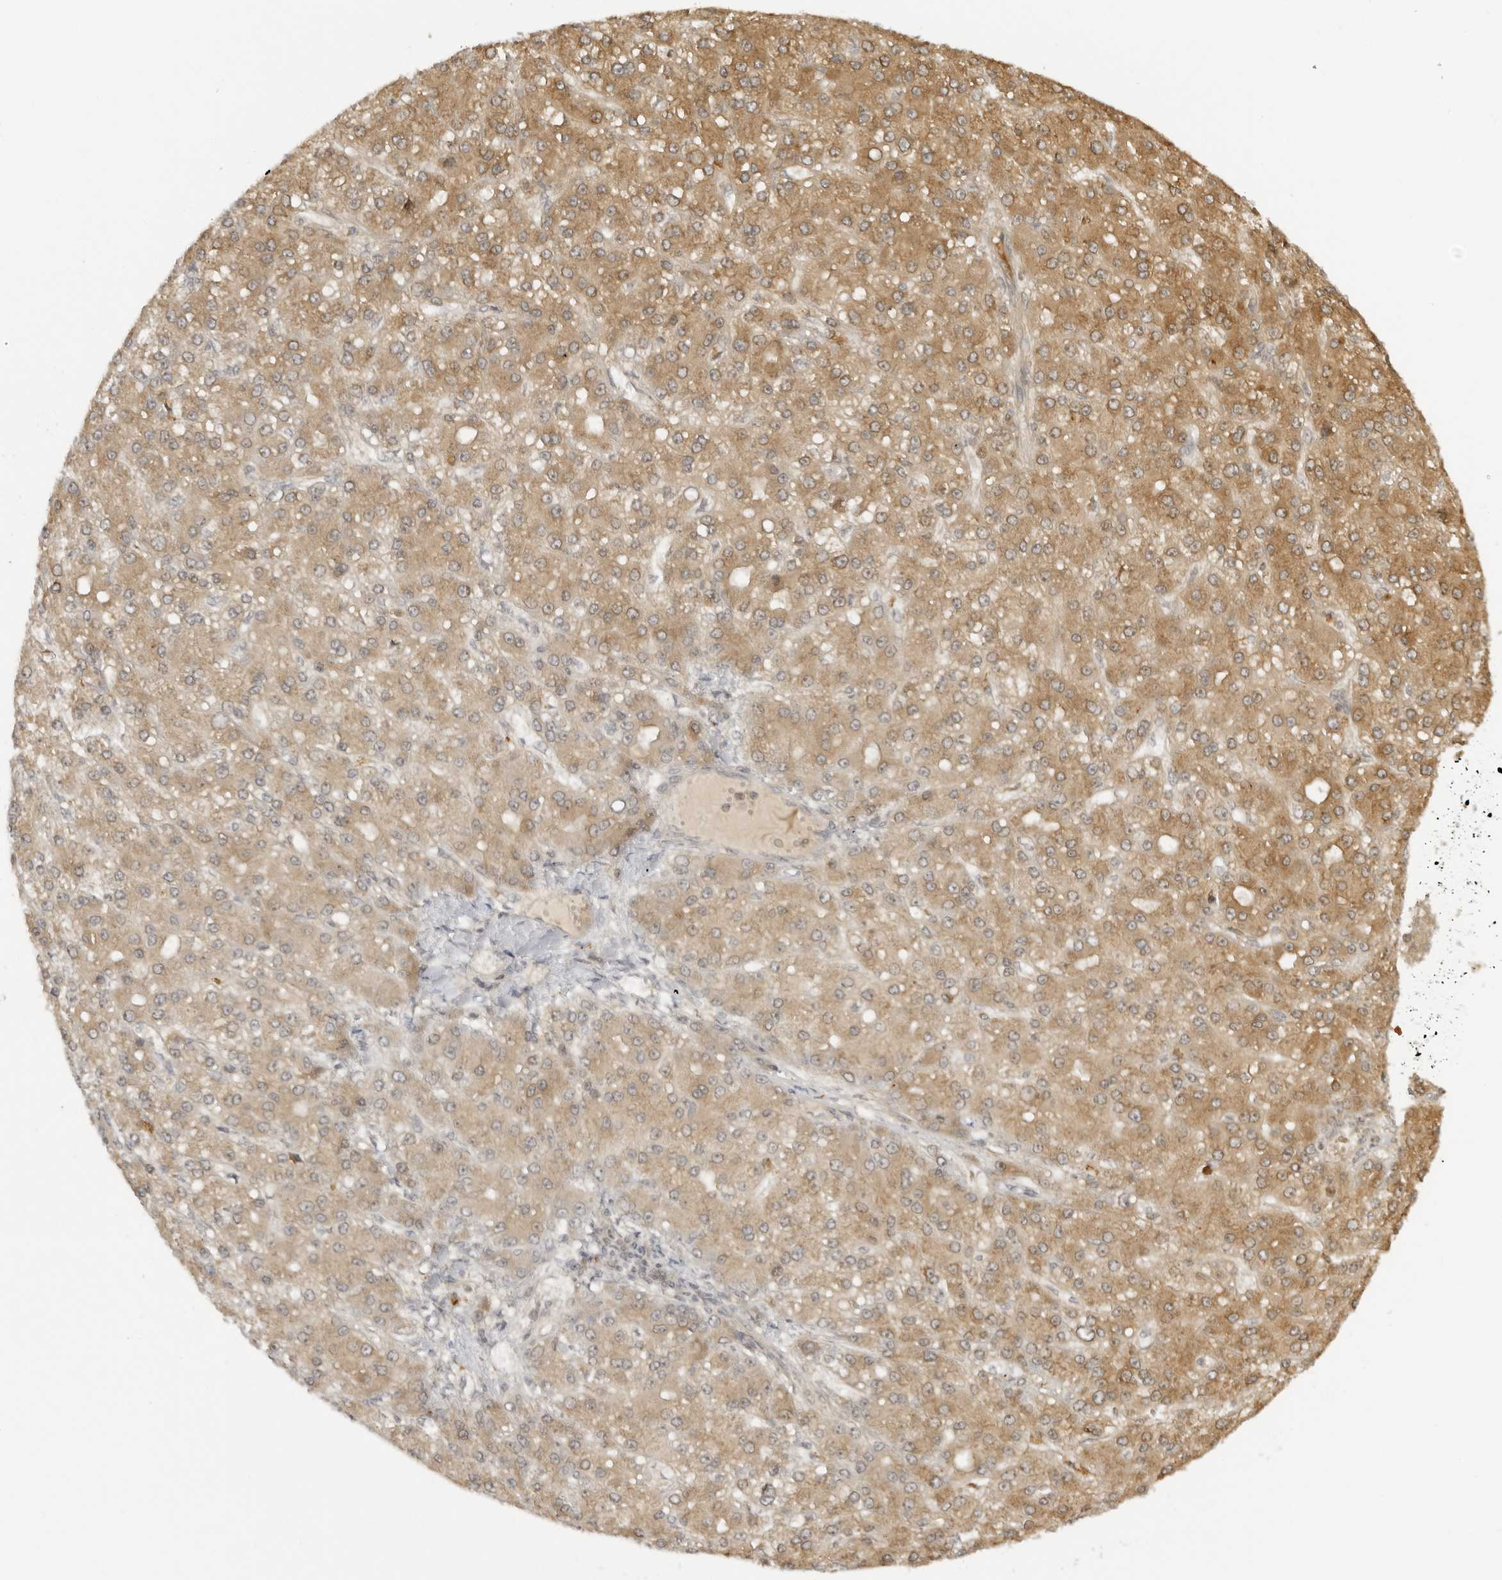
{"staining": {"intensity": "moderate", "quantity": ">75%", "location": "cytoplasmic/membranous"}, "tissue": "liver cancer", "cell_type": "Tumor cells", "image_type": "cancer", "snomed": [{"axis": "morphology", "description": "Carcinoma, Hepatocellular, NOS"}, {"axis": "topography", "description": "Liver"}], "caption": "Brown immunohistochemical staining in human liver hepatocellular carcinoma demonstrates moderate cytoplasmic/membranous staining in about >75% of tumor cells.", "gene": "PRRC2C", "patient": {"sex": "male", "age": 67}}